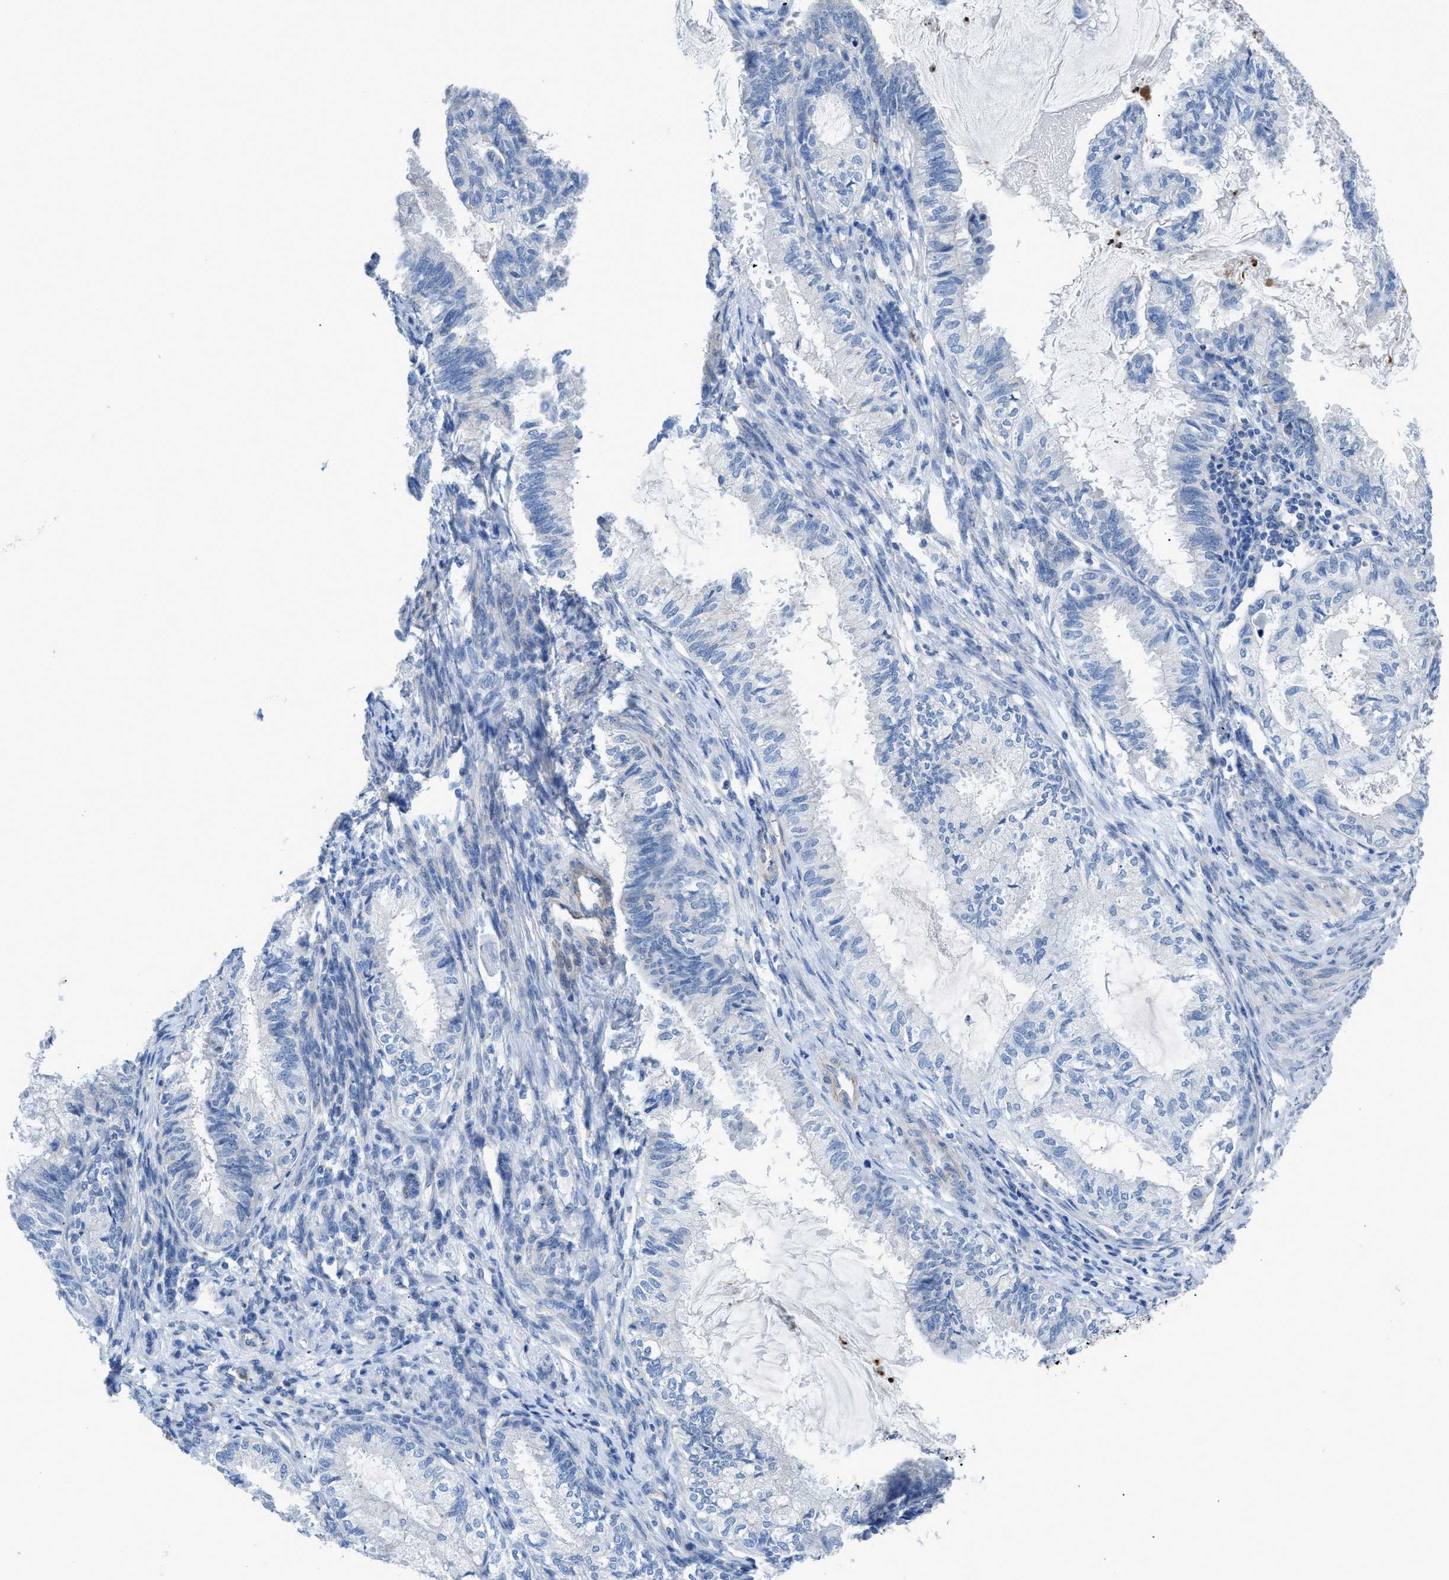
{"staining": {"intensity": "negative", "quantity": "none", "location": "none"}, "tissue": "cervical cancer", "cell_type": "Tumor cells", "image_type": "cancer", "snomed": [{"axis": "morphology", "description": "Normal tissue, NOS"}, {"axis": "morphology", "description": "Adenocarcinoma, NOS"}, {"axis": "topography", "description": "Cervix"}, {"axis": "topography", "description": "Endometrium"}], "caption": "There is no significant positivity in tumor cells of adenocarcinoma (cervical).", "gene": "ITPR1", "patient": {"sex": "female", "age": 86}}